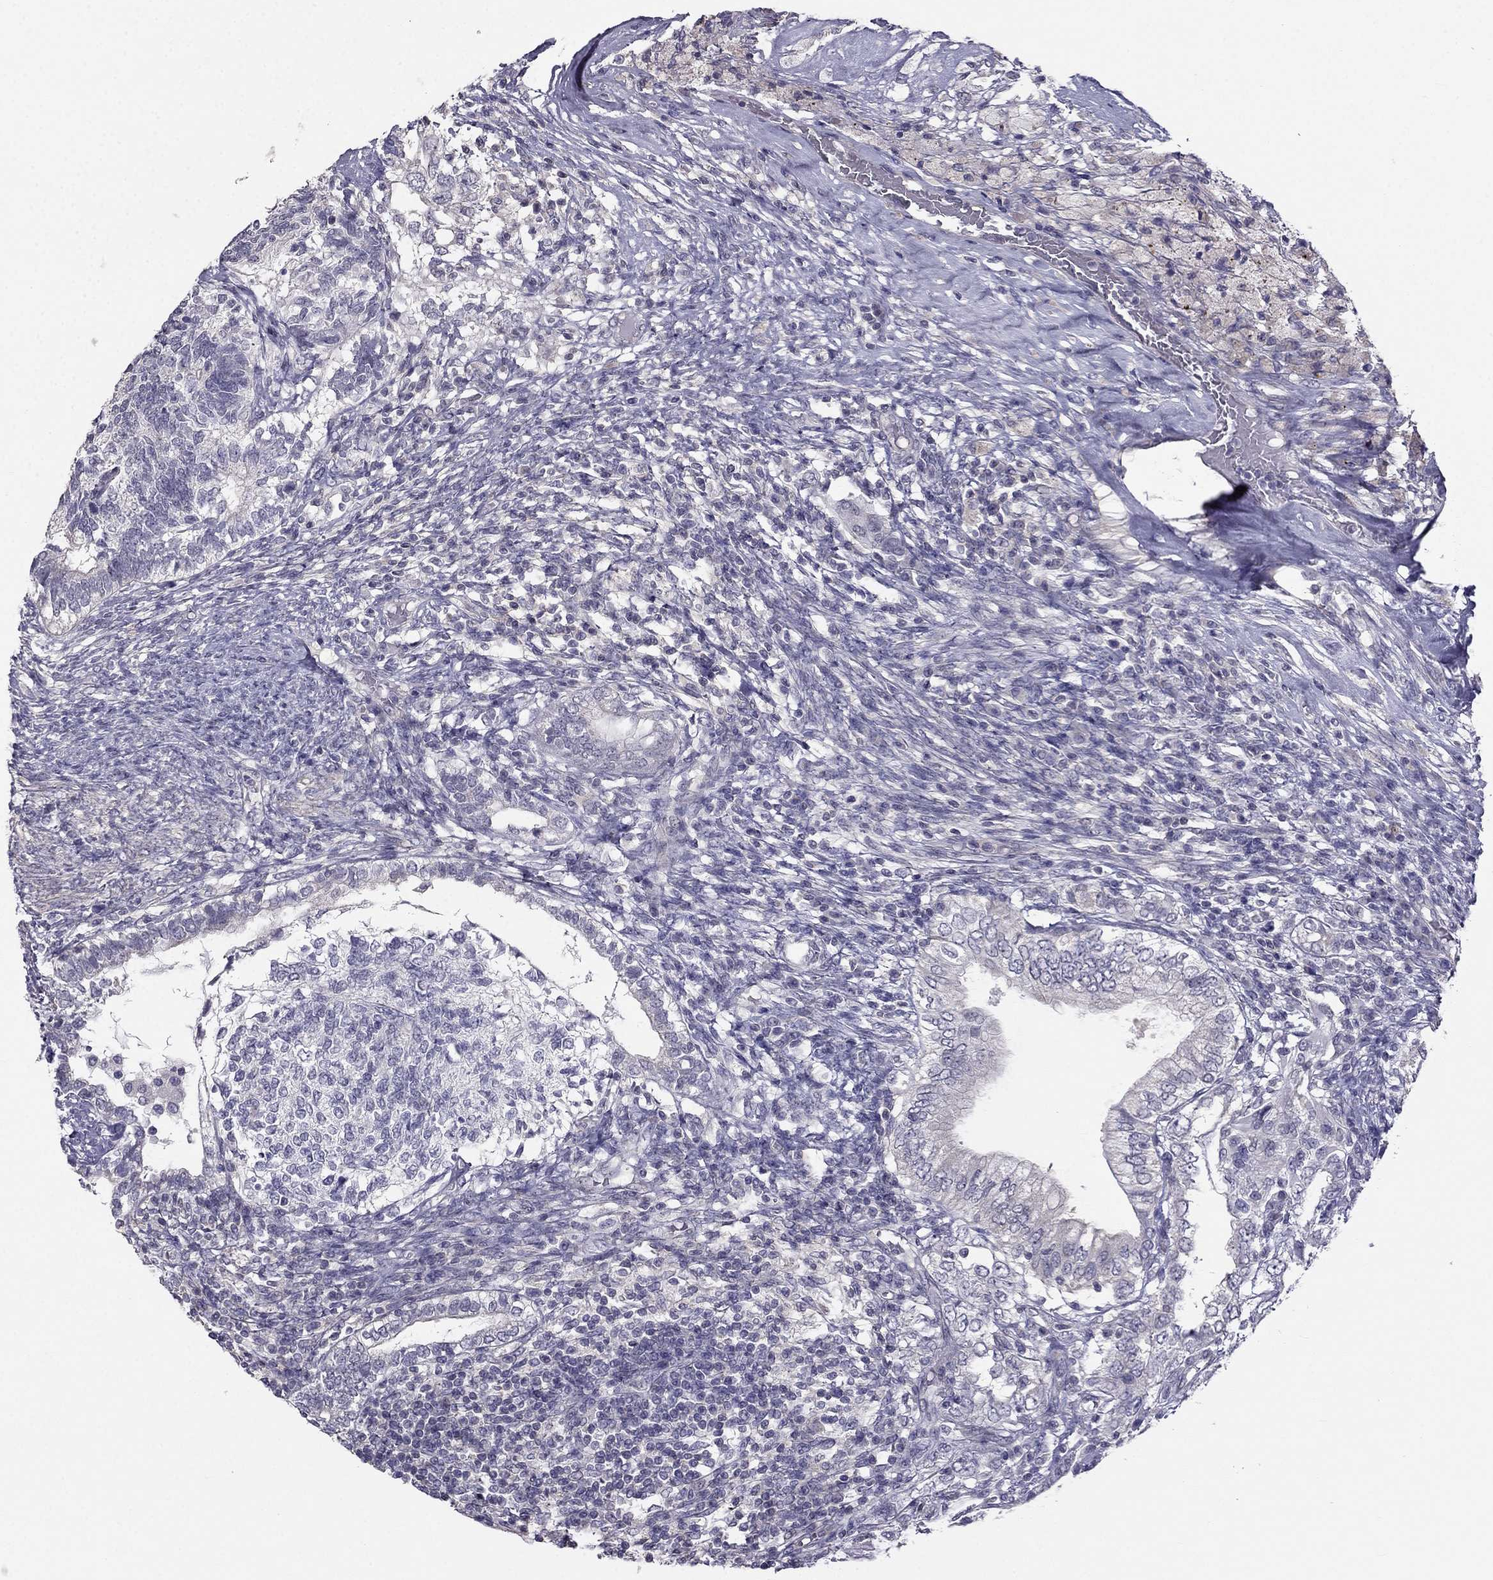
{"staining": {"intensity": "negative", "quantity": "none", "location": "none"}, "tissue": "testis cancer", "cell_type": "Tumor cells", "image_type": "cancer", "snomed": [{"axis": "morphology", "description": "Seminoma, NOS"}, {"axis": "morphology", "description": "Carcinoma, Embryonal, NOS"}, {"axis": "topography", "description": "Testis"}], "caption": "Immunohistochemistry of testis cancer shows no staining in tumor cells.", "gene": "HSFX1", "patient": {"sex": "male", "age": 41}}